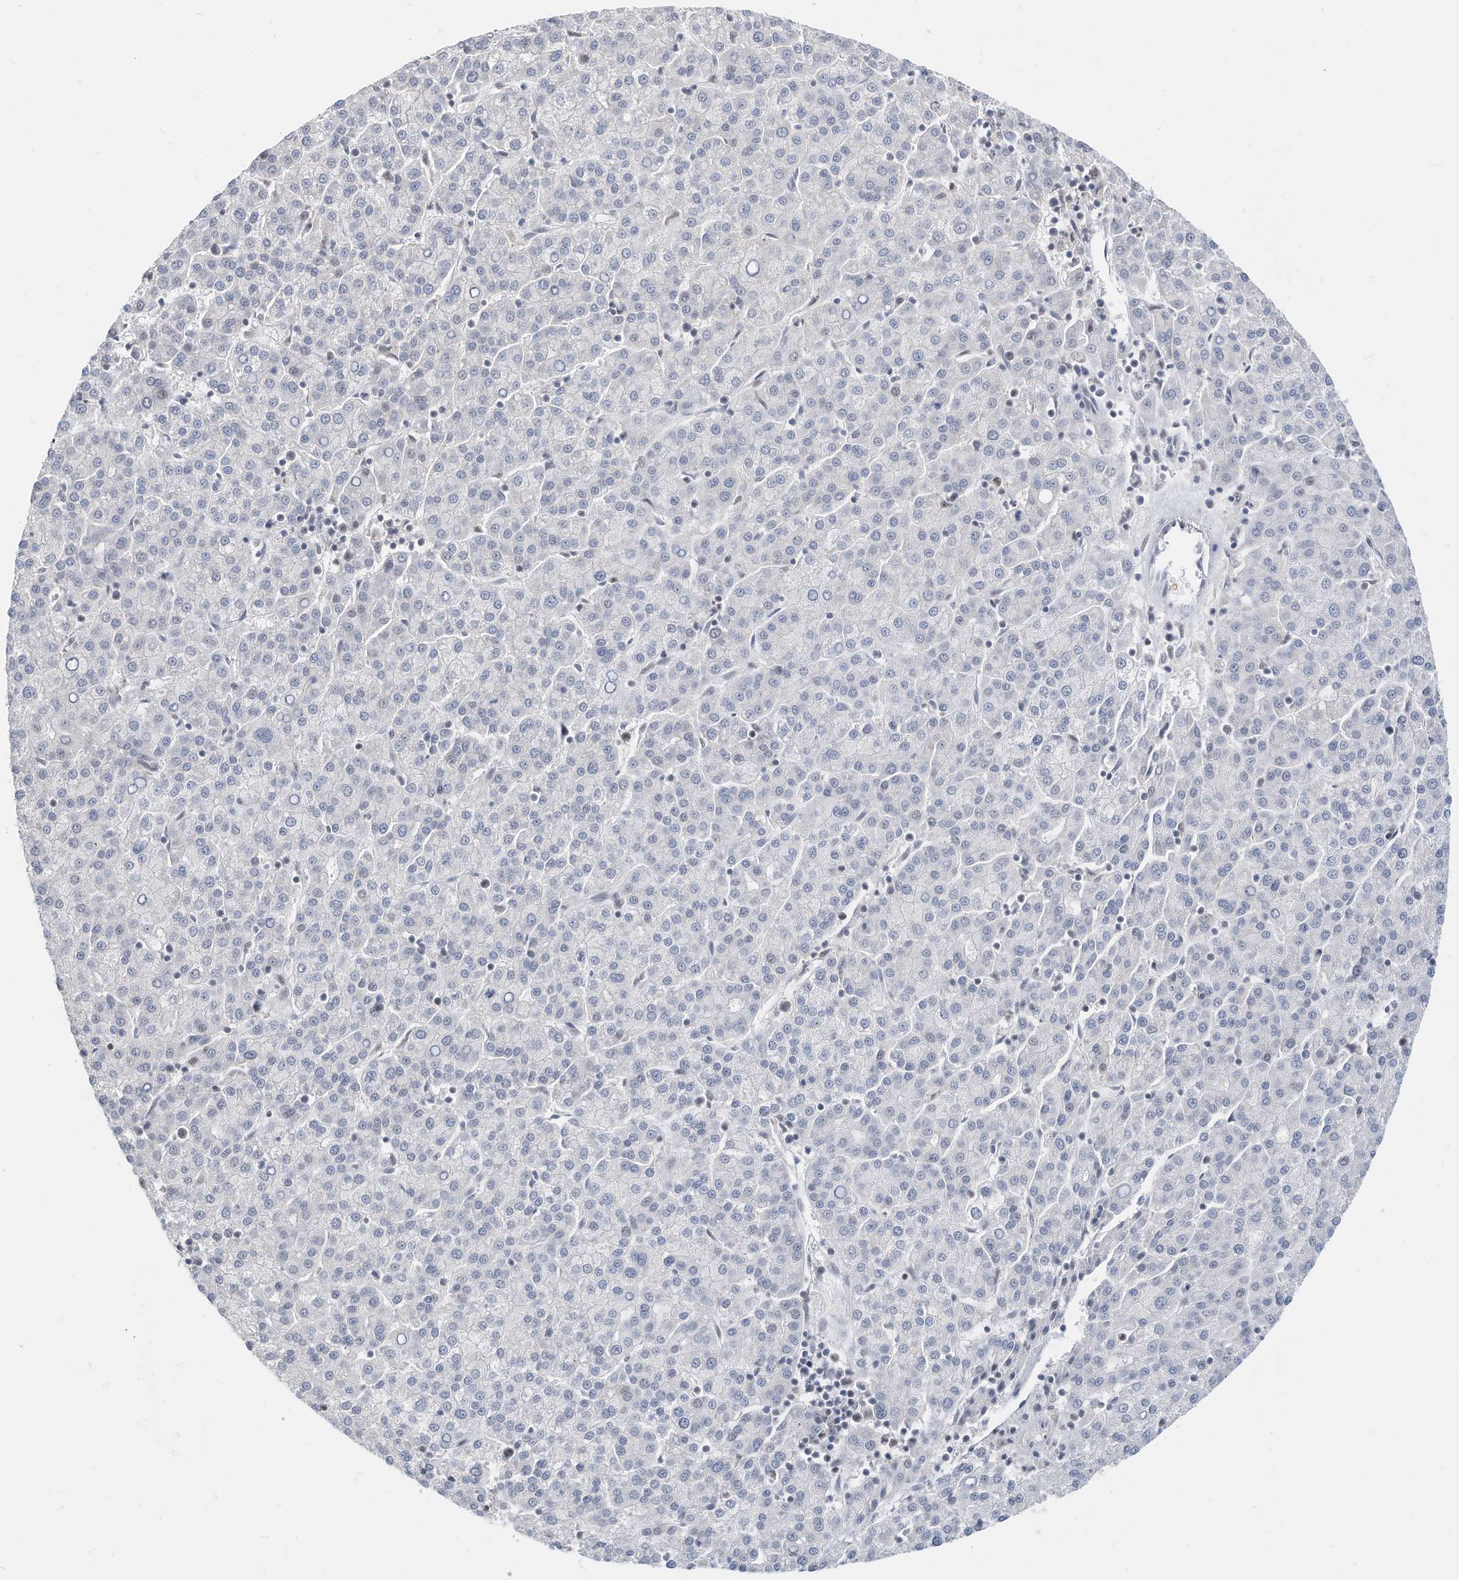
{"staining": {"intensity": "negative", "quantity": "none", "location": "none"}, "tissue": "liver cancer", "cell_type": "Tumor cells", "image_type": "cancer", "snomed": [{"axis": "morphology", "description": "Carcinoma, Hepatocellular, NOS"}, {"axis": "topography", "description": "Liver"}], "caption": "This image is of liver cancer stained with immunohistochemistry (IHC) to label a protein in brown with the nuclei are counter-stained blue. There is no expression in tumor cells. (DAB (3,3'-diaminobenzidine) immunohistochemistry (IHC) with hematoxylin counter stain).", "gene": "OGT", "patient": {"sex": "female", "age": 58}}